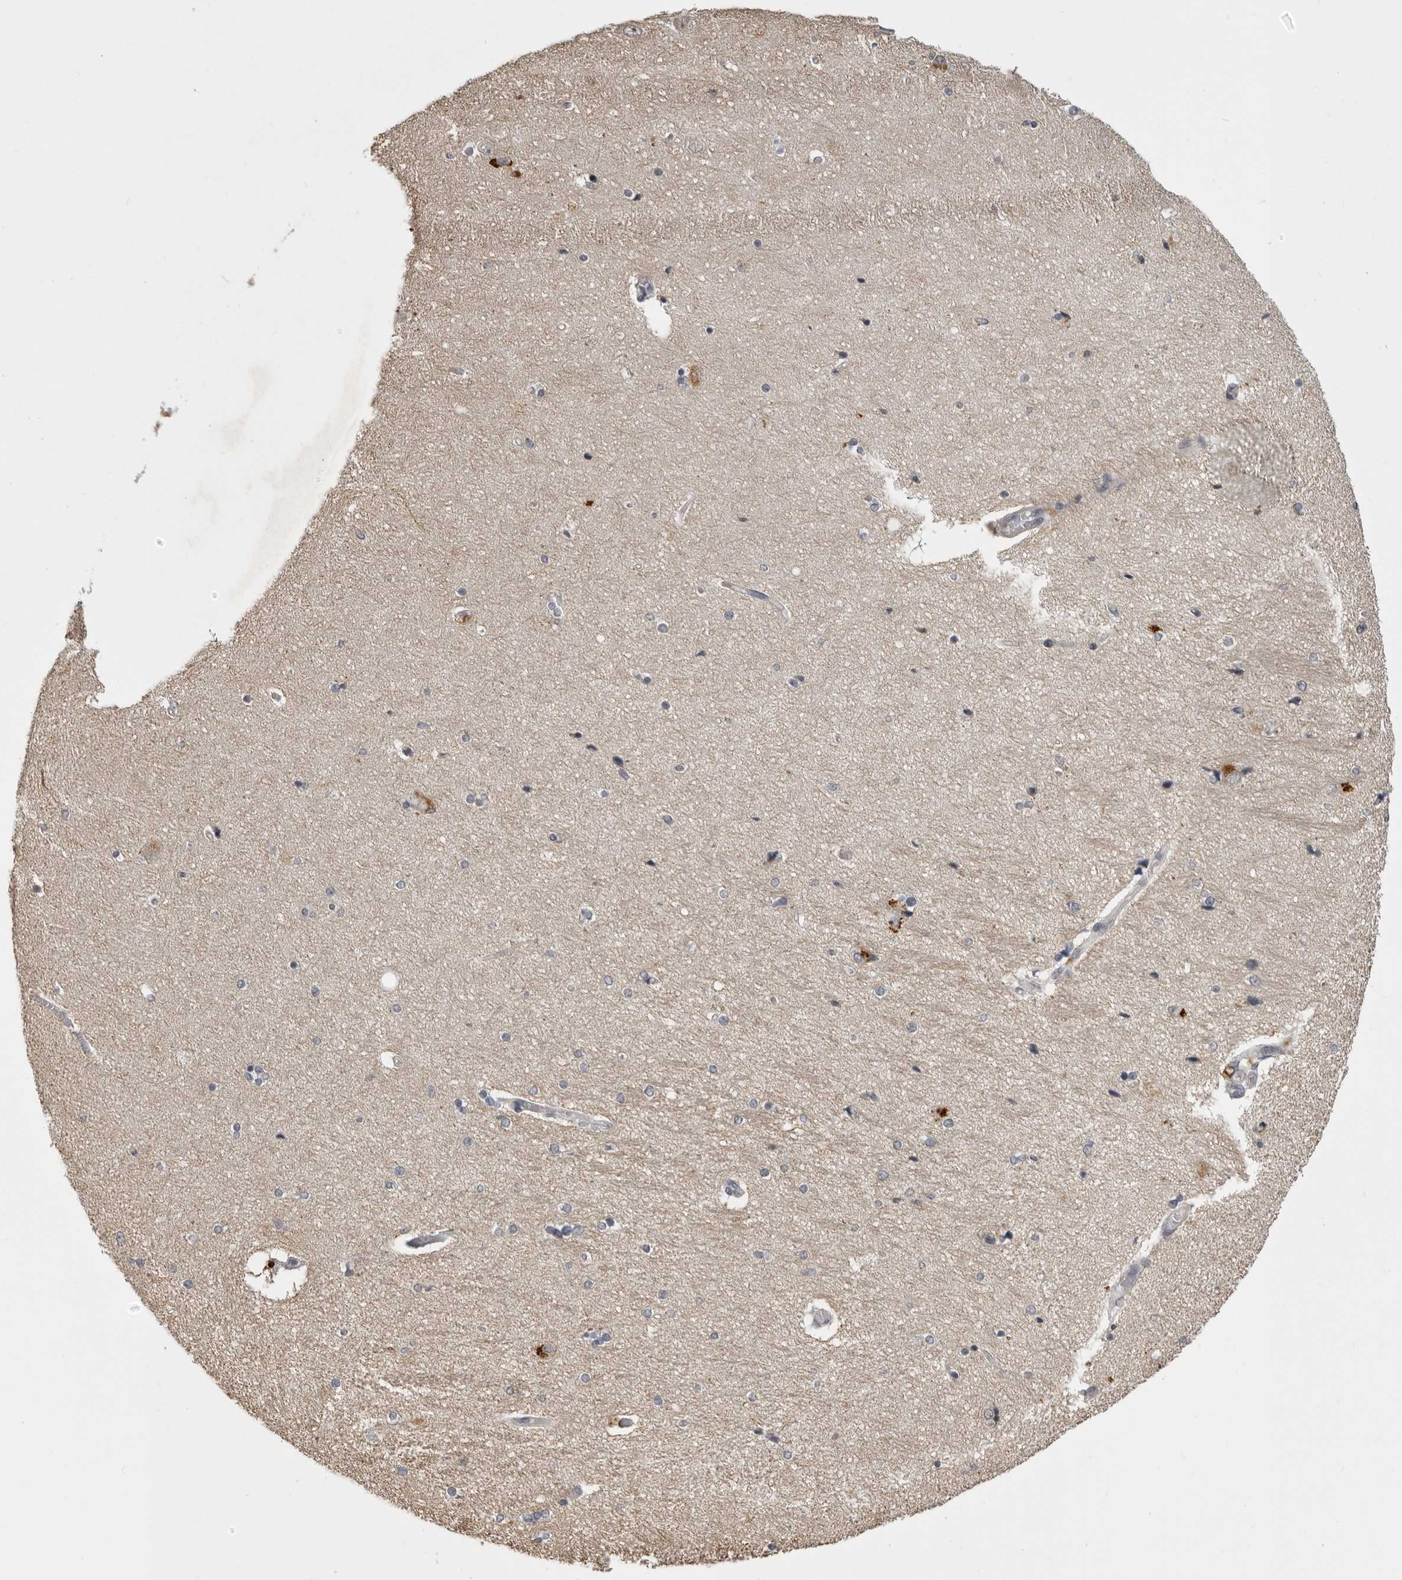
{"staining": {"intensity": "negative", "quantity": "none", "location": "none"}, "tissue": "hippocampus", "cell_type": "Glial cells", "image_type": "normal", "snomed": [{"axis": "morphology", "description": "Normal tissue, NOS"}, {"axis": "topography", "description": "Hippocampus"}], "caption": "IHC photomicrograph of normal hippocampus: hippocampus stained with DAB (3,3'-diaminobenzidine) demonstrates no significant protein expression in glial cells.", "gene": "EPHA10", "patient": {"sex": "female", "age": 54}}